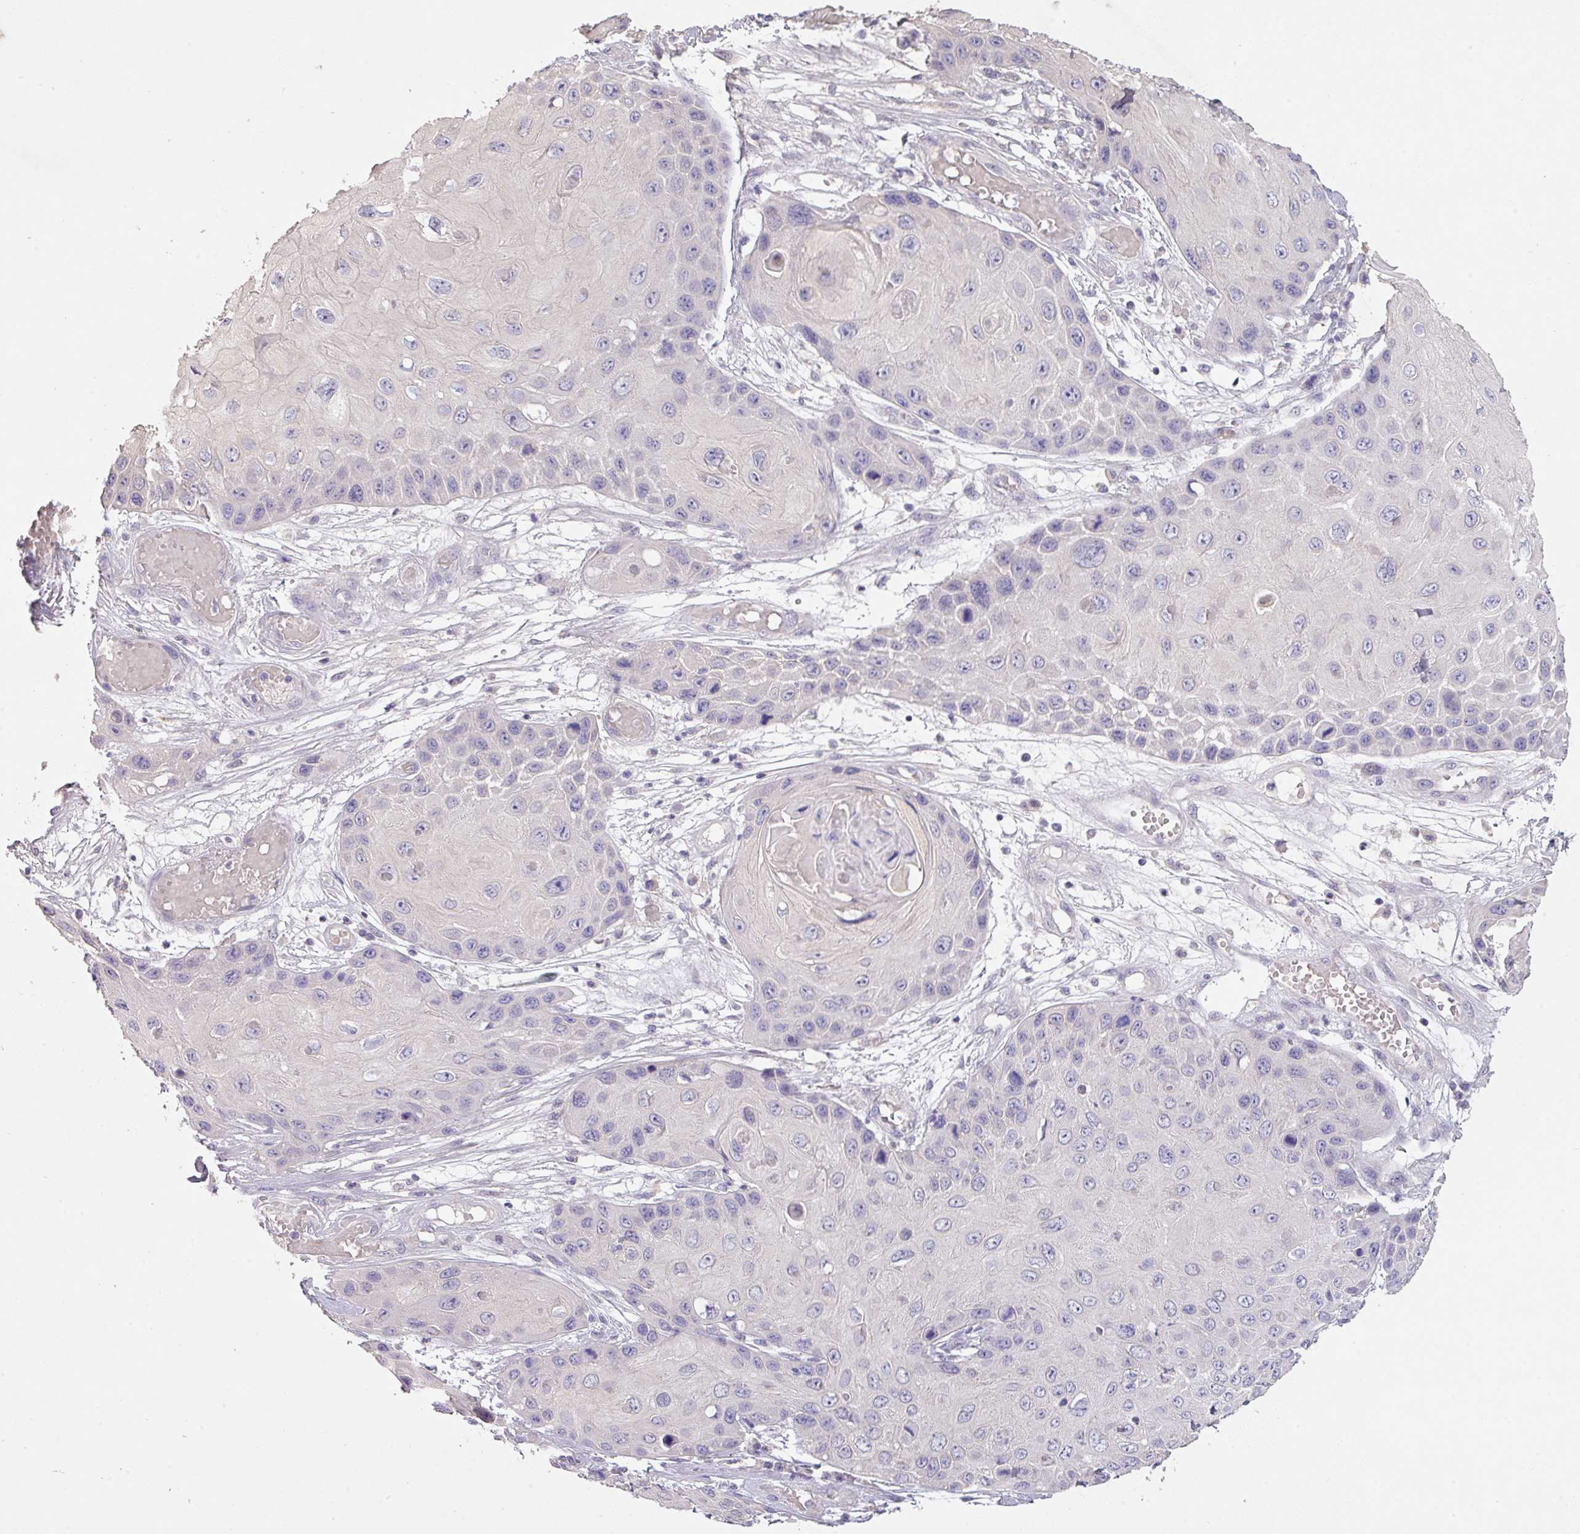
{"staining": {"intensity": "negative", "quantity": "none", "location": "none"}, "tissue": "skin cancer", "cell_type": "Tumor cells", "image_type": "cancer", "snomed": [{"axis": "morphology", "description": "Squamous cell carcinoma, NOS"}, {"axis": "topography", "description": "Skin"}, {"axis": "topography", "description": "Vulva"}], "caption": "The histopathology image displays no significant staining in tumor cells of squamous cell carcinoma (skin). The staining is performed using DAB brown chromogen with nuclei counter-stained in using hematoxylin.", "gene": "PRADC1", "patient": {"sex": "female", "age": 44}}